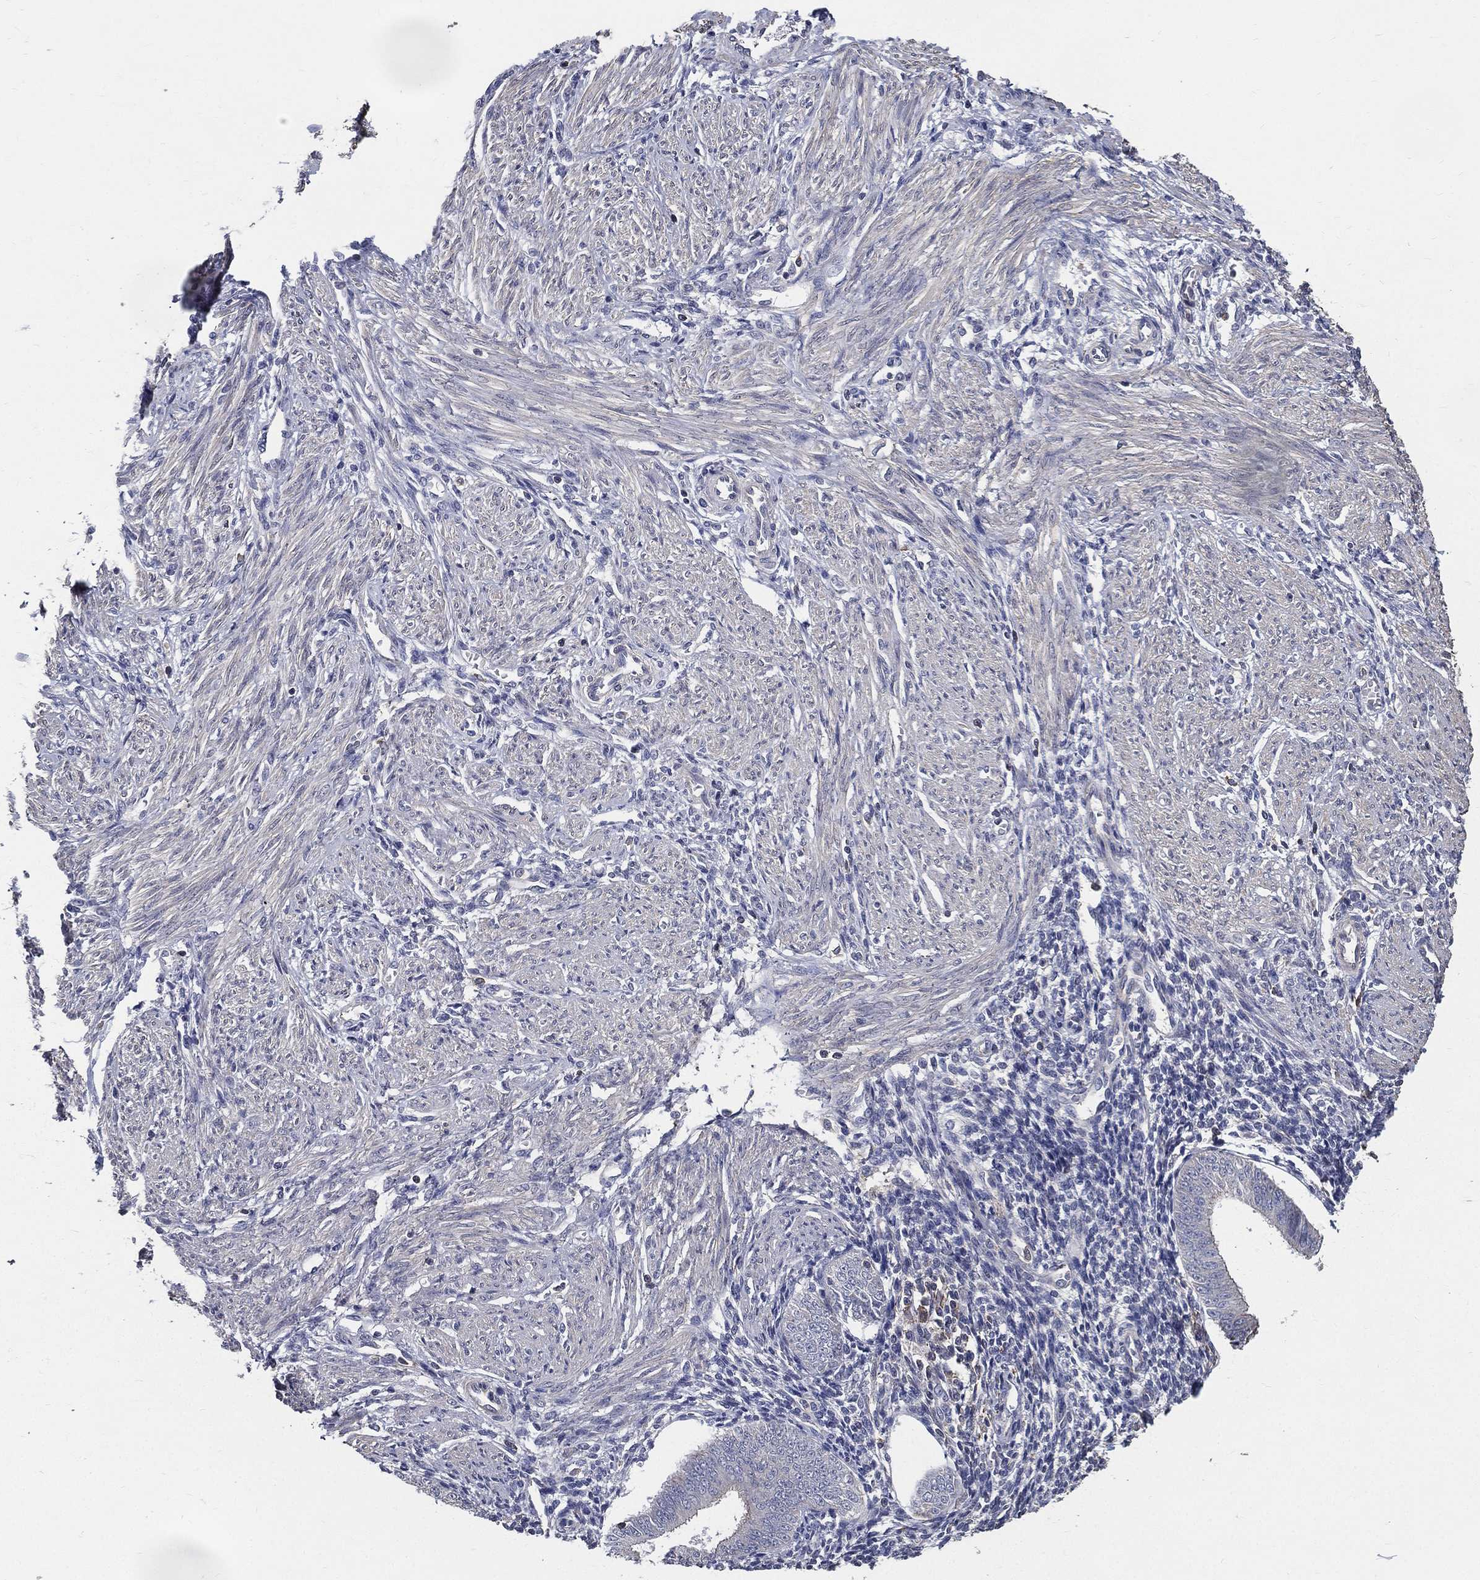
{"staining": {"intensity": "negative", "quantity": "none", "location": "none"}, "tissue": "endometrium", "cell_type": "Cells in endometrial stroma", "image_type": "normal", "snomed": [{"axis": "morphology", "description": "Normal tissue, NOS"}, {"axis": "topography", "description": "Endometrium"}], "caption": "Protein analysis of normal endometrium displays no significant expression in cells in endometrial stroma.", "gene": "SERPINB2", "patient": {"sex": "female", "age": 39}}